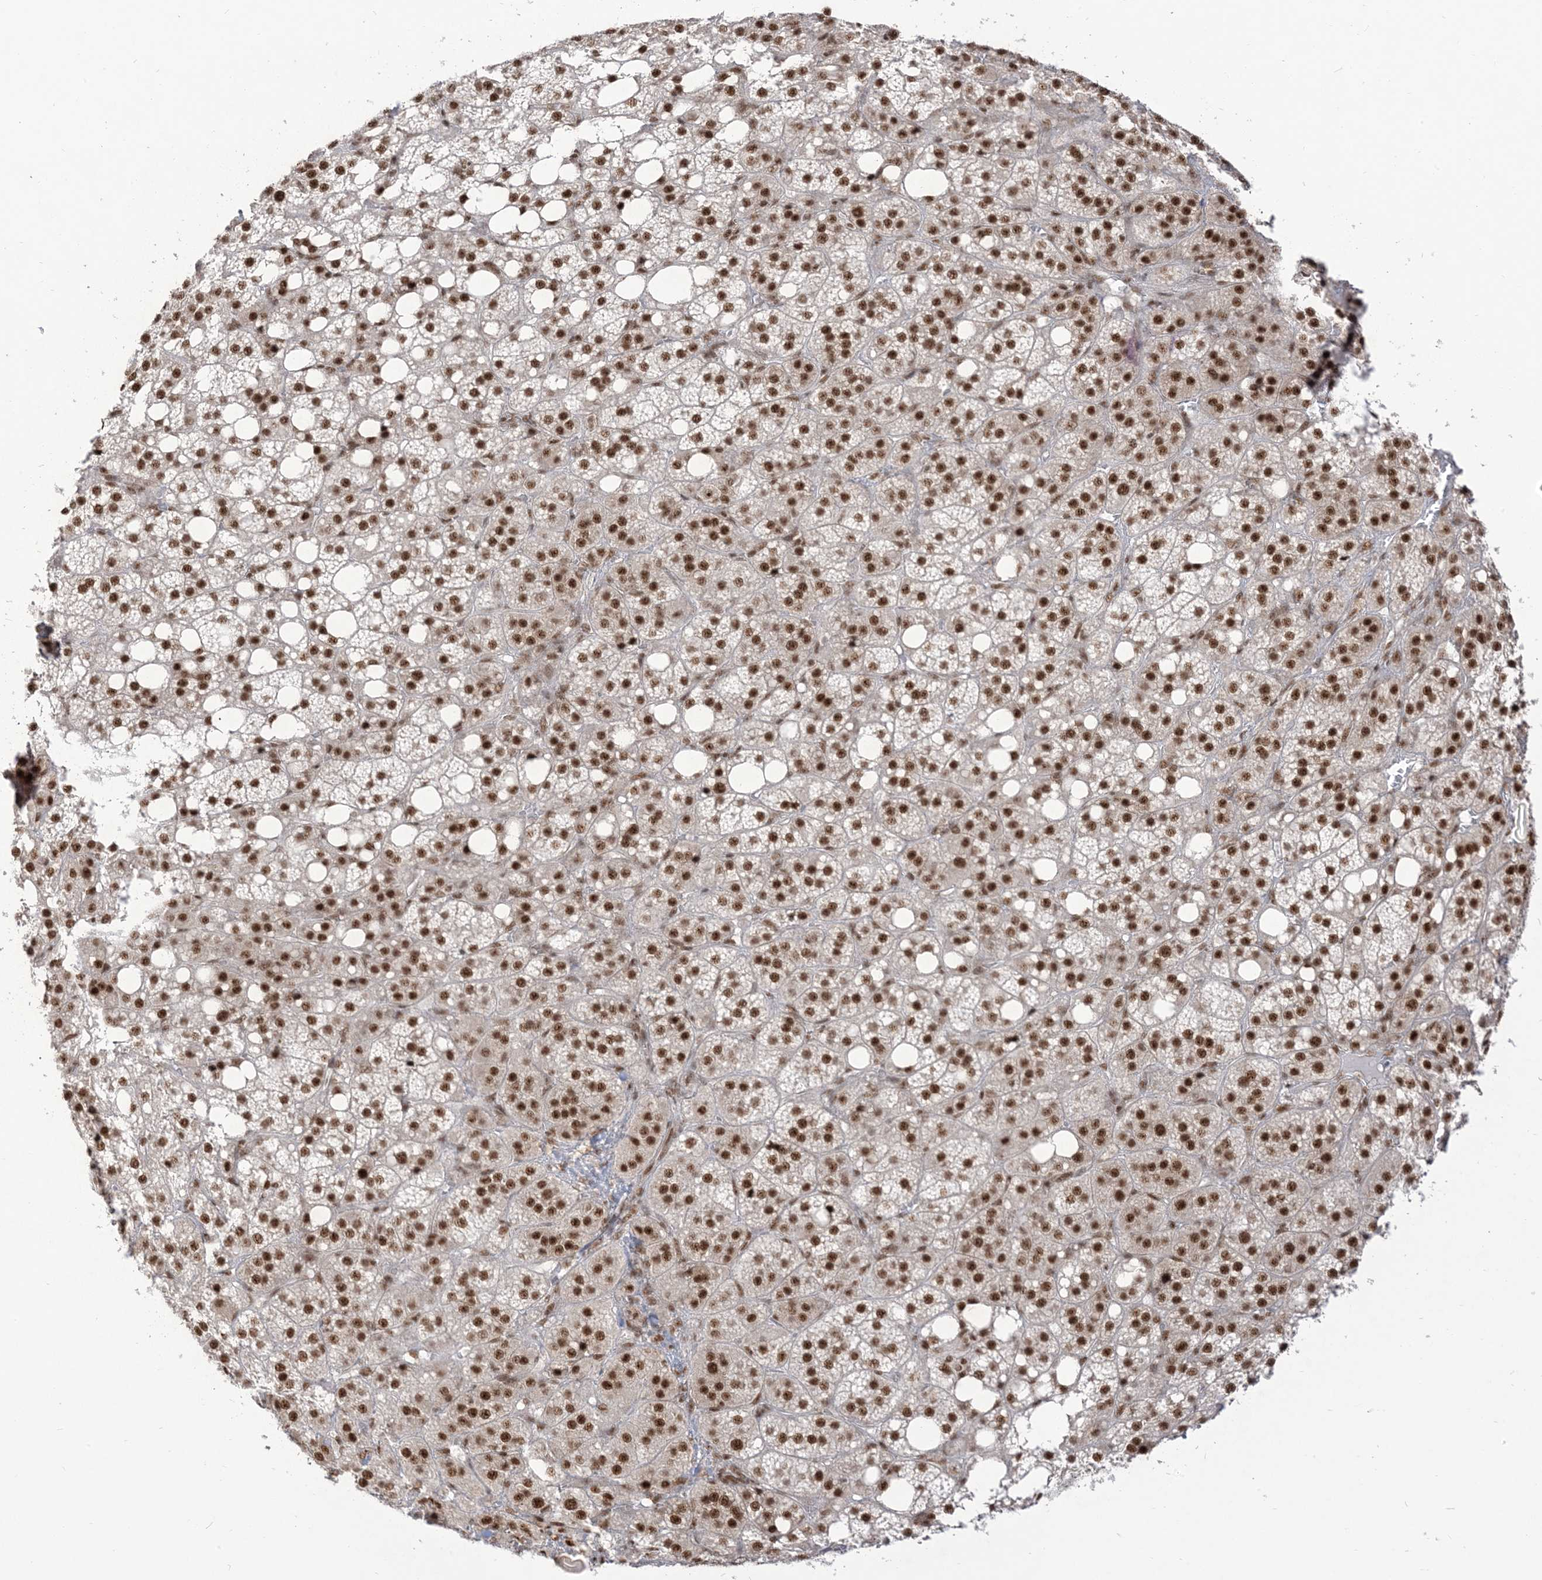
{"staining": {"intensity": "strong", "quantity": ">75%", "location": "nuclear"}, "tissue": "adrenal gland", "cell_type": "Glandular cells", "image_type": "normal", "snomed": [{"axis": "morphology", "description": "Normal tissue, NOS"}, {"axis": "topography", "description": "Adrenal gland"}], "caption": "Benign adrenal gland demonstrates strong nuclear expression in approximately >75% of glandular cells.", "gene": "ARGLU1", "patient": {"sex": "female", "age": 59}}